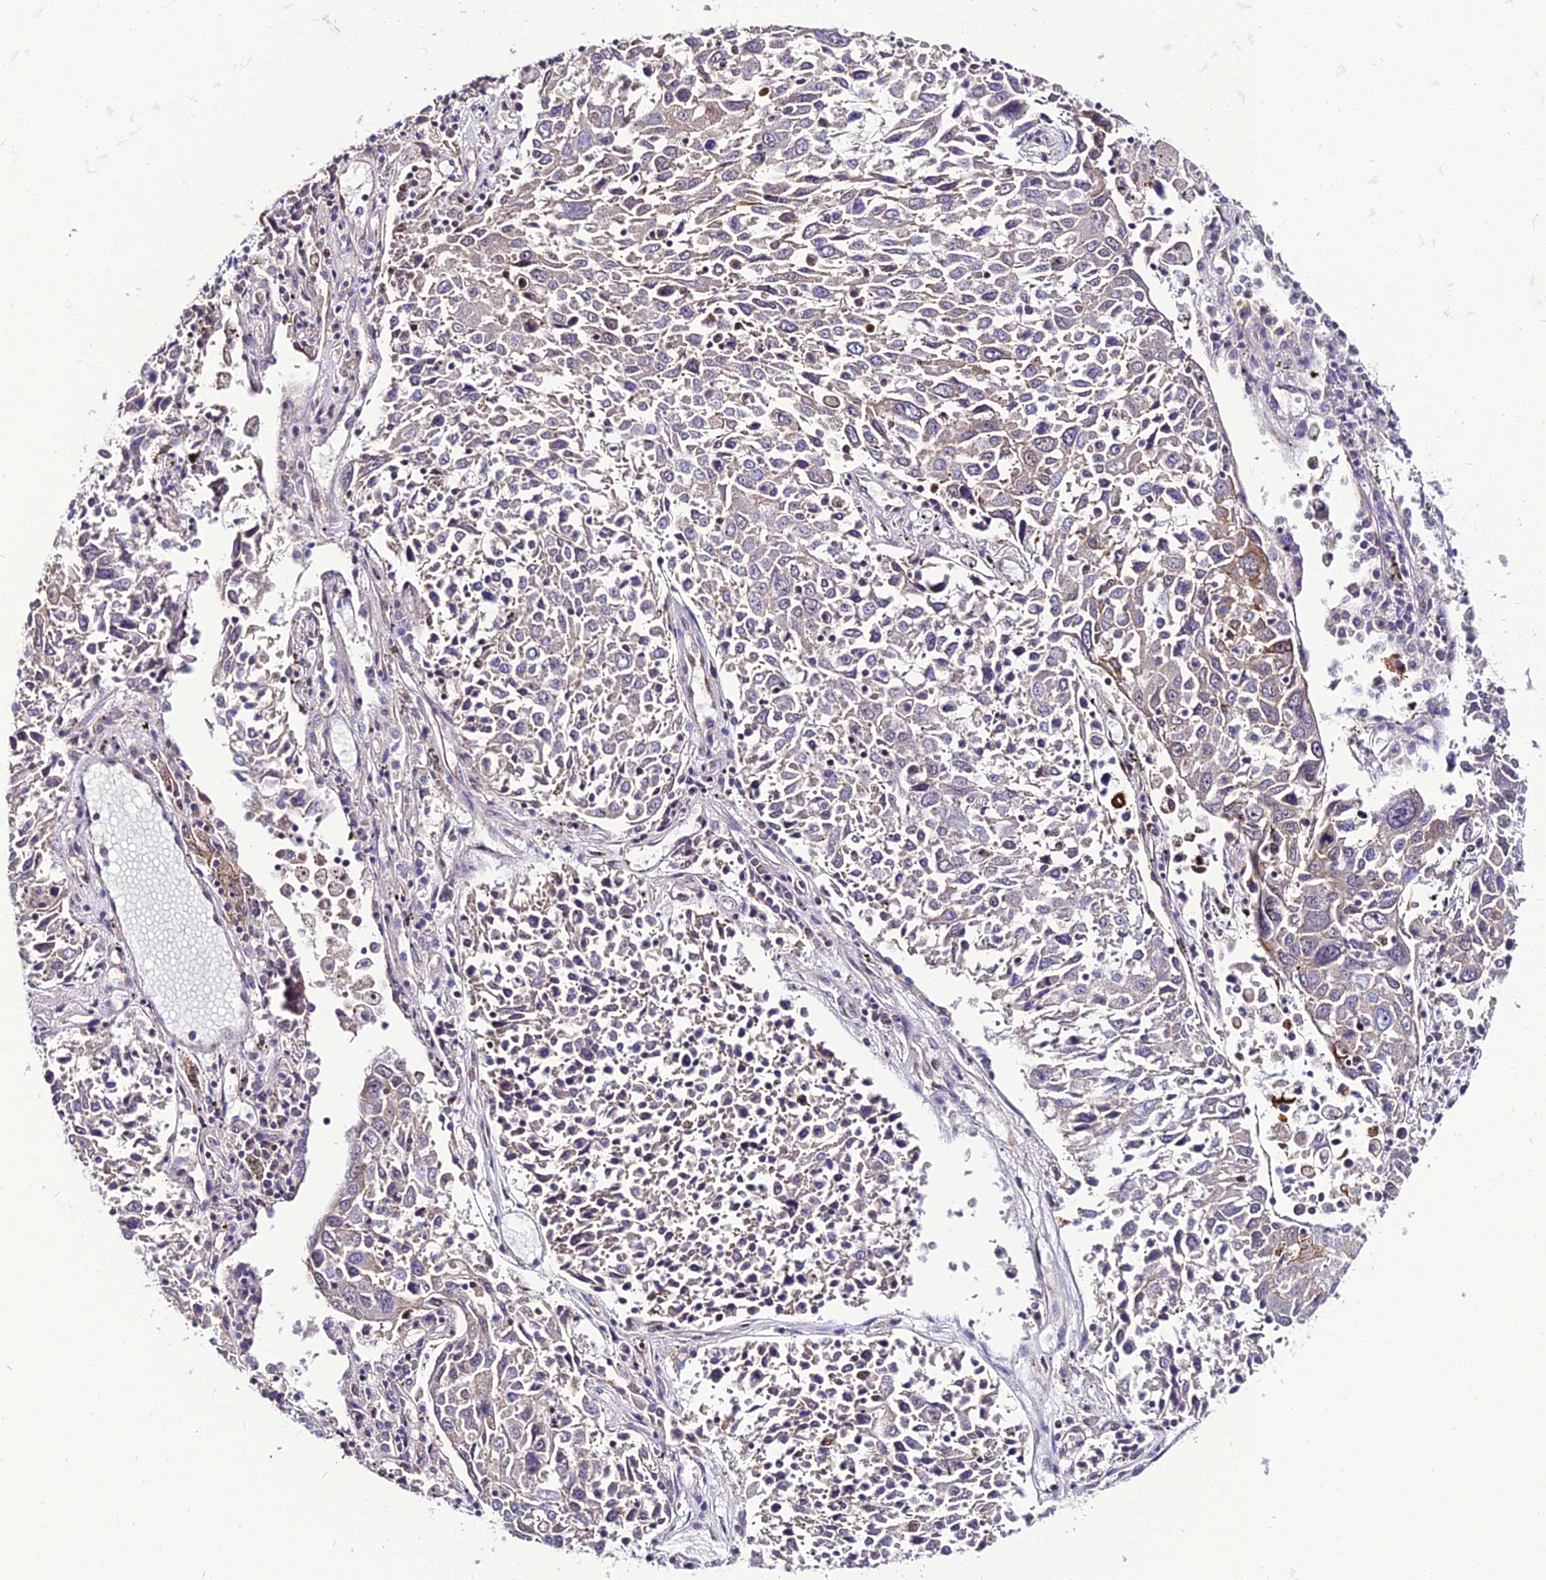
{"staining": {"intensity": "weak", "quantity": "<25%", "location": "cytoplasmic/membranous"}, "tissue": "lung cancer", "cell_type": "Tumor cells", "image_type": "cancer", "snomed": [{"axis": "morphology", "description": "Squamous cell carcinoma, NOS"}, {"axis": "topography", "description": "Lung"}], "caption": "An immunohistochemistry image of lung cancer is shown. There is no staining in tumor cells of lung cancer. (Brightfield microscopy of DAB immunohistochemistry (IHC) at high magnification).", "gene": "SHQ1", "patient": {"sex": "male", "age": 65}}